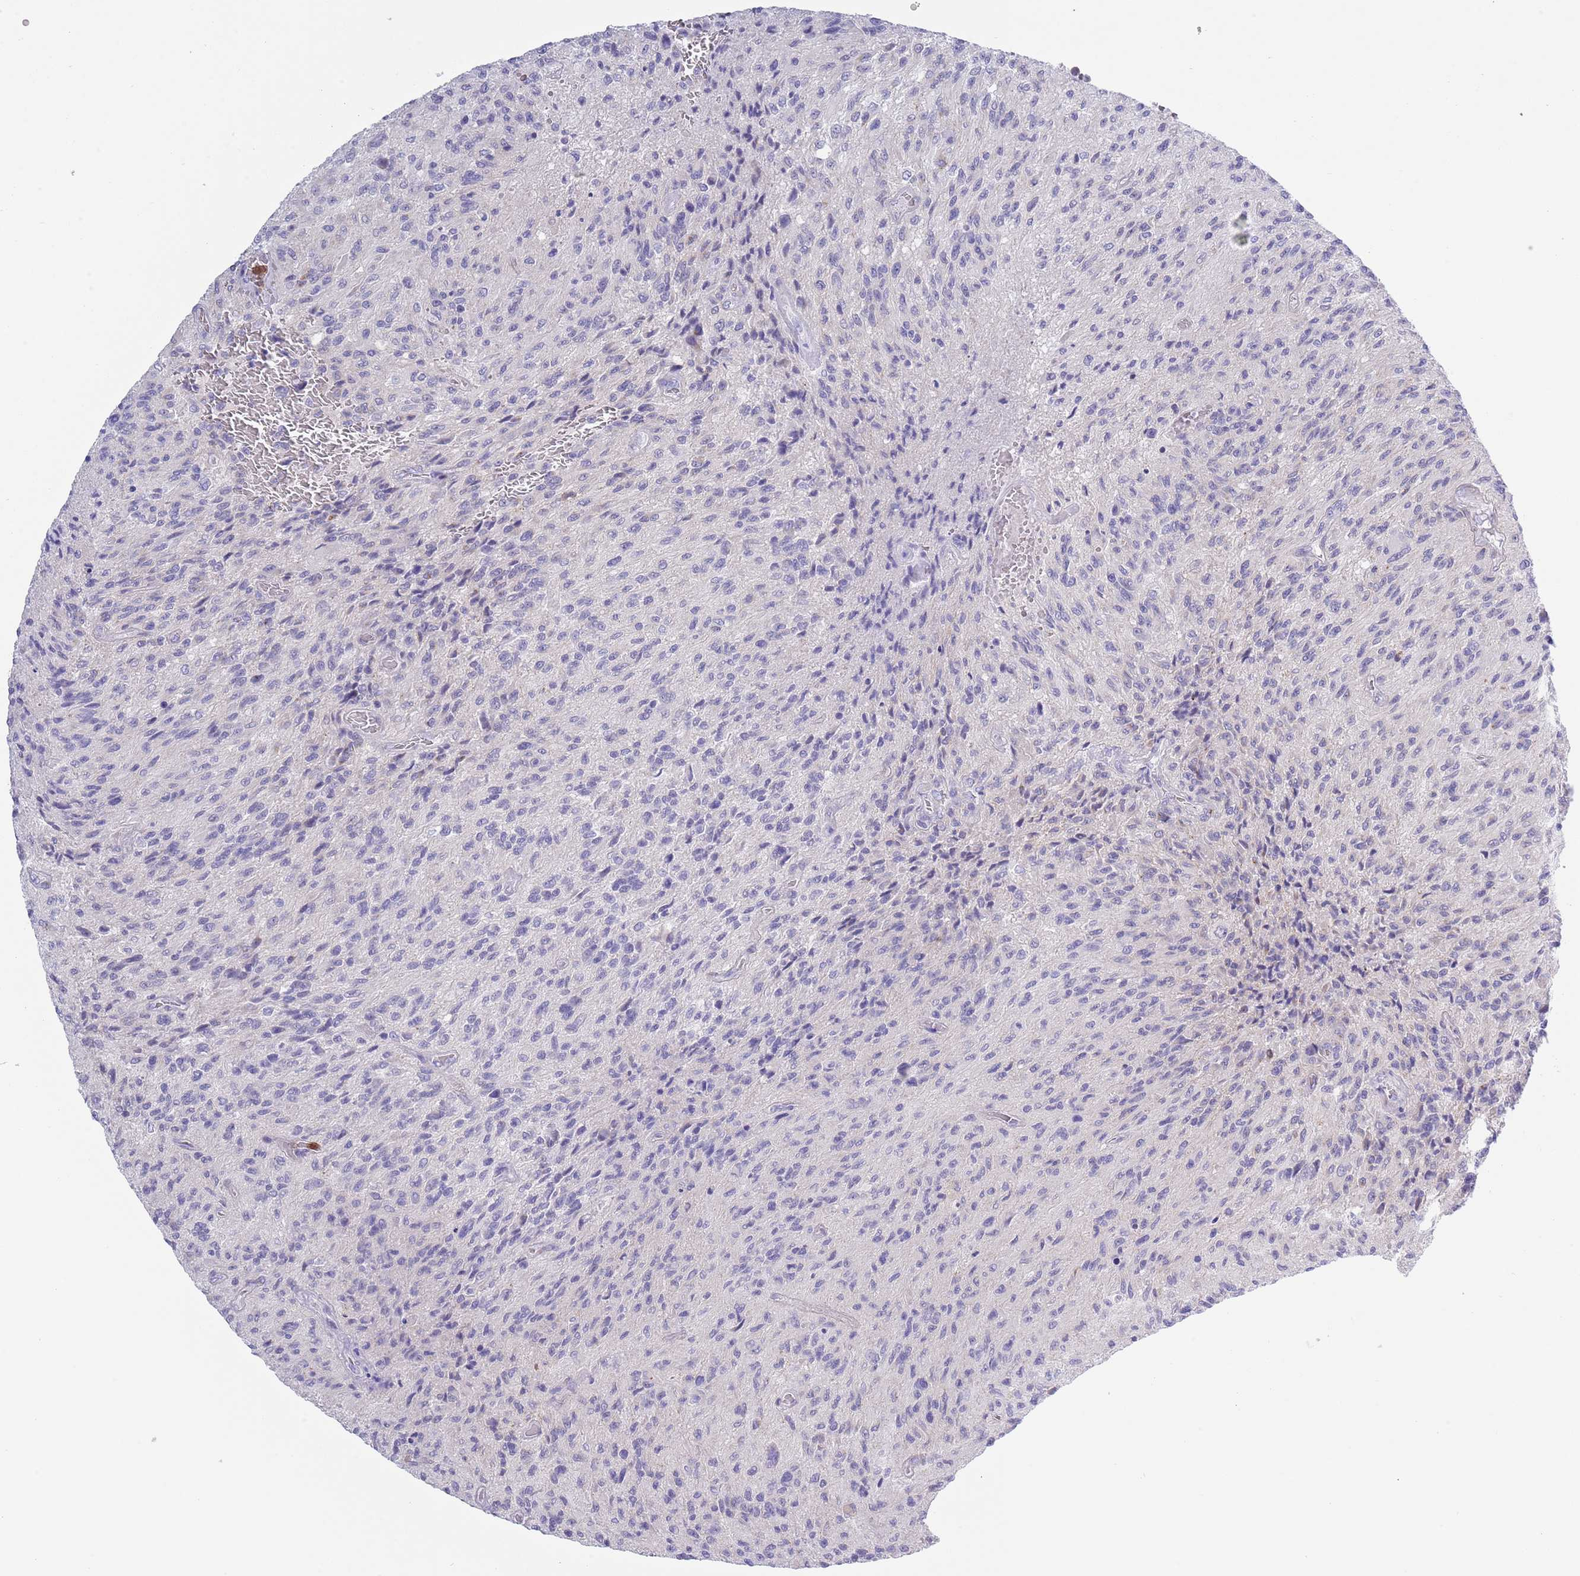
{"staining": {"intensity": "negative", "quantity": "none", "location": "none"}, "tissue": "glioma", "cell_type": "Tumor cells", "image_type": "cancer", "snomed": [{"axis": "morphology", "description": "Normal tissue, NOS"}, {"axis": "morphology", "description": "Glioma, malignant, High grade"}, {"axis": "topography", "description": "Cerebral cortex"}], "caption": "A high-resolution image shows immunohistochemistry (IHC) staining of malignant high-grade glioma, which demonstrates no significant staining in tumor cells.", "gene": "ZFP2", "patient": {"sex": "male", "age": 56}}